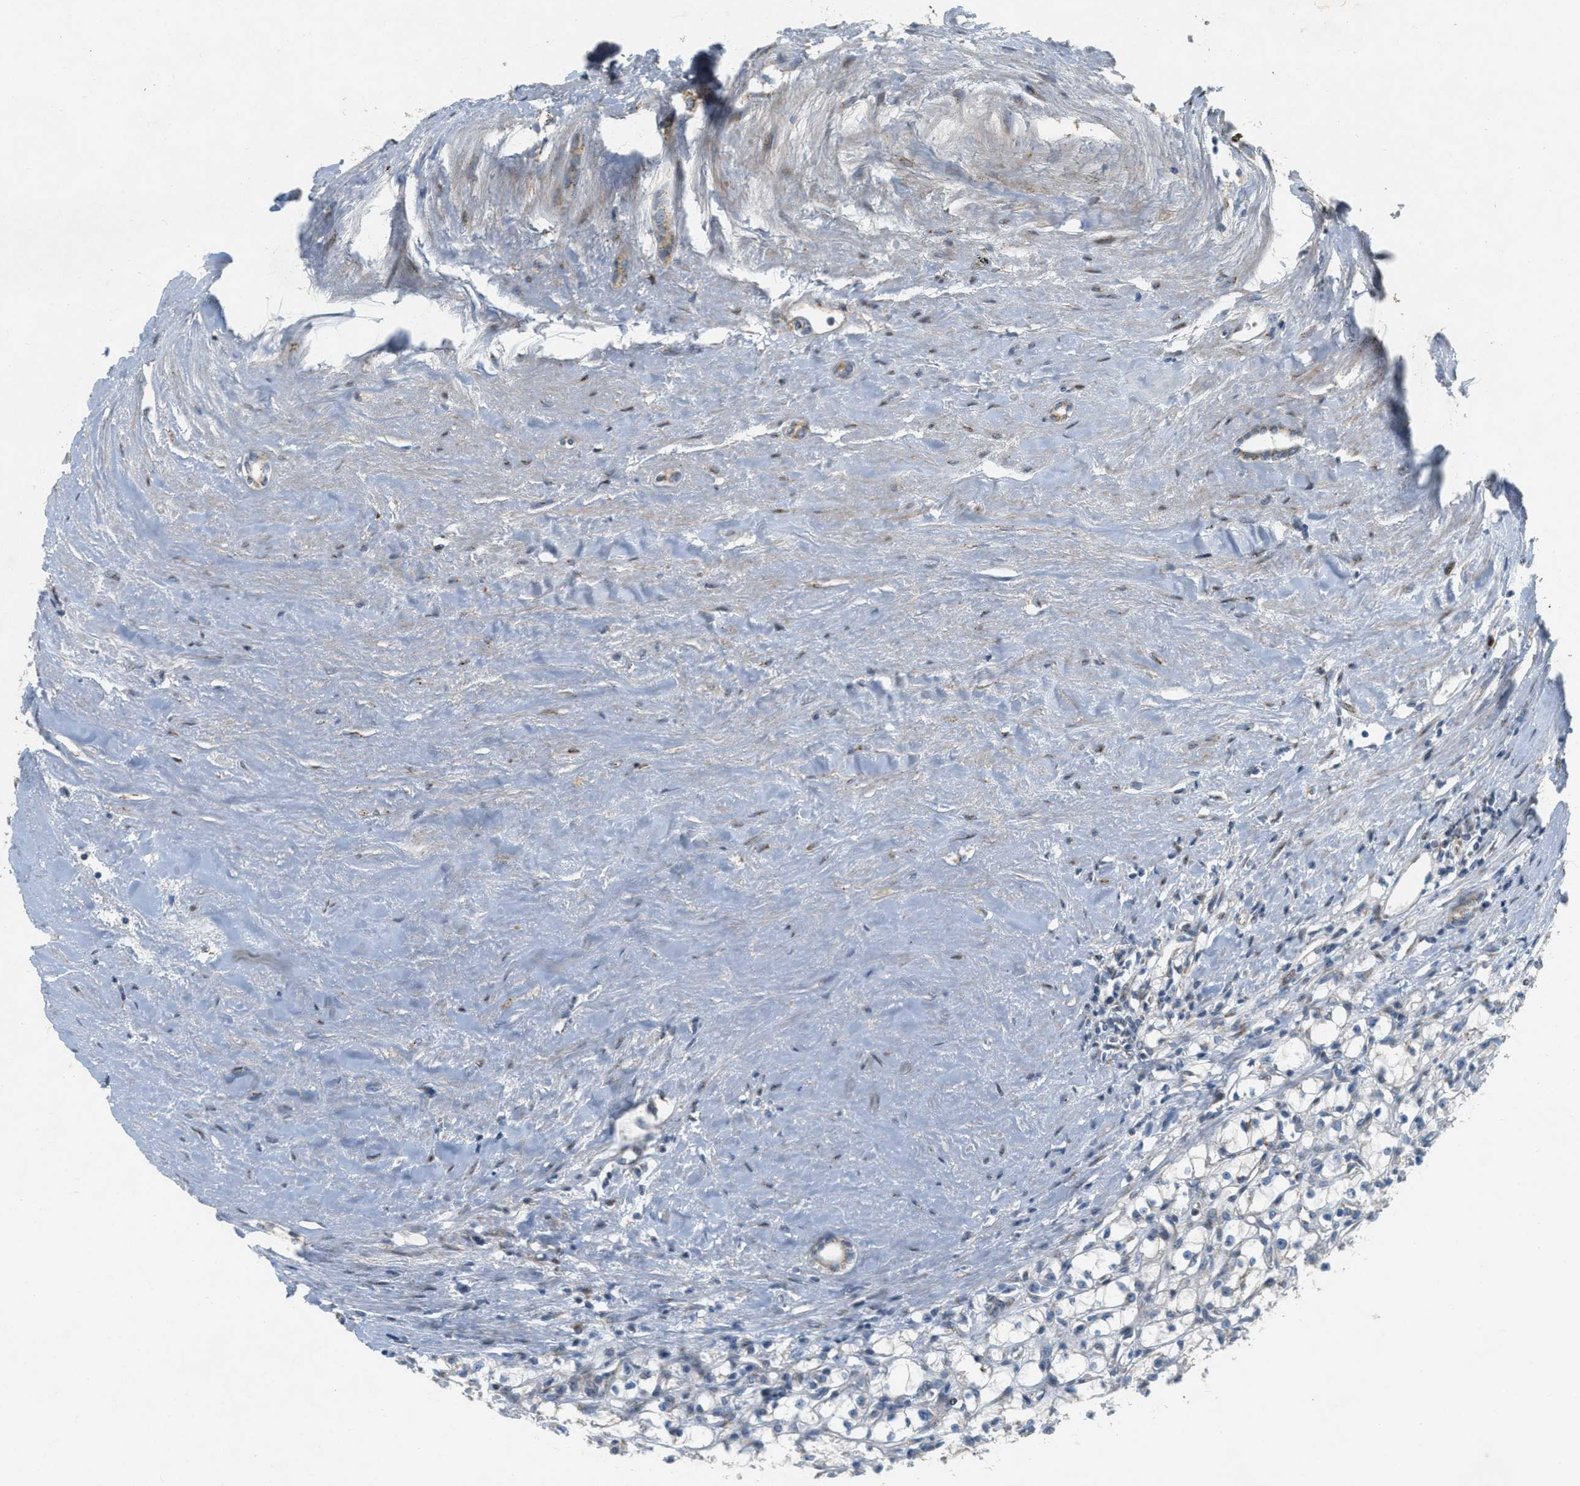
{"staining": {"intensity": "negative", "quantity": "none", "location": "none"}, "tissue": "renal cancer", "cell_type": "Tumor cells", "image_type": "cancer", "snomed": [{"axis": "morphology", "description": "Adenocarcinoma, NOS"}, {"axis": "topography", "description": "Kidney"}], "caption": "An image of human adenocarcinoma (renal) is negative for staining in tumor cells.", "gene": "ZFPL1", "patient": {"sex": "male", "age": 56}}